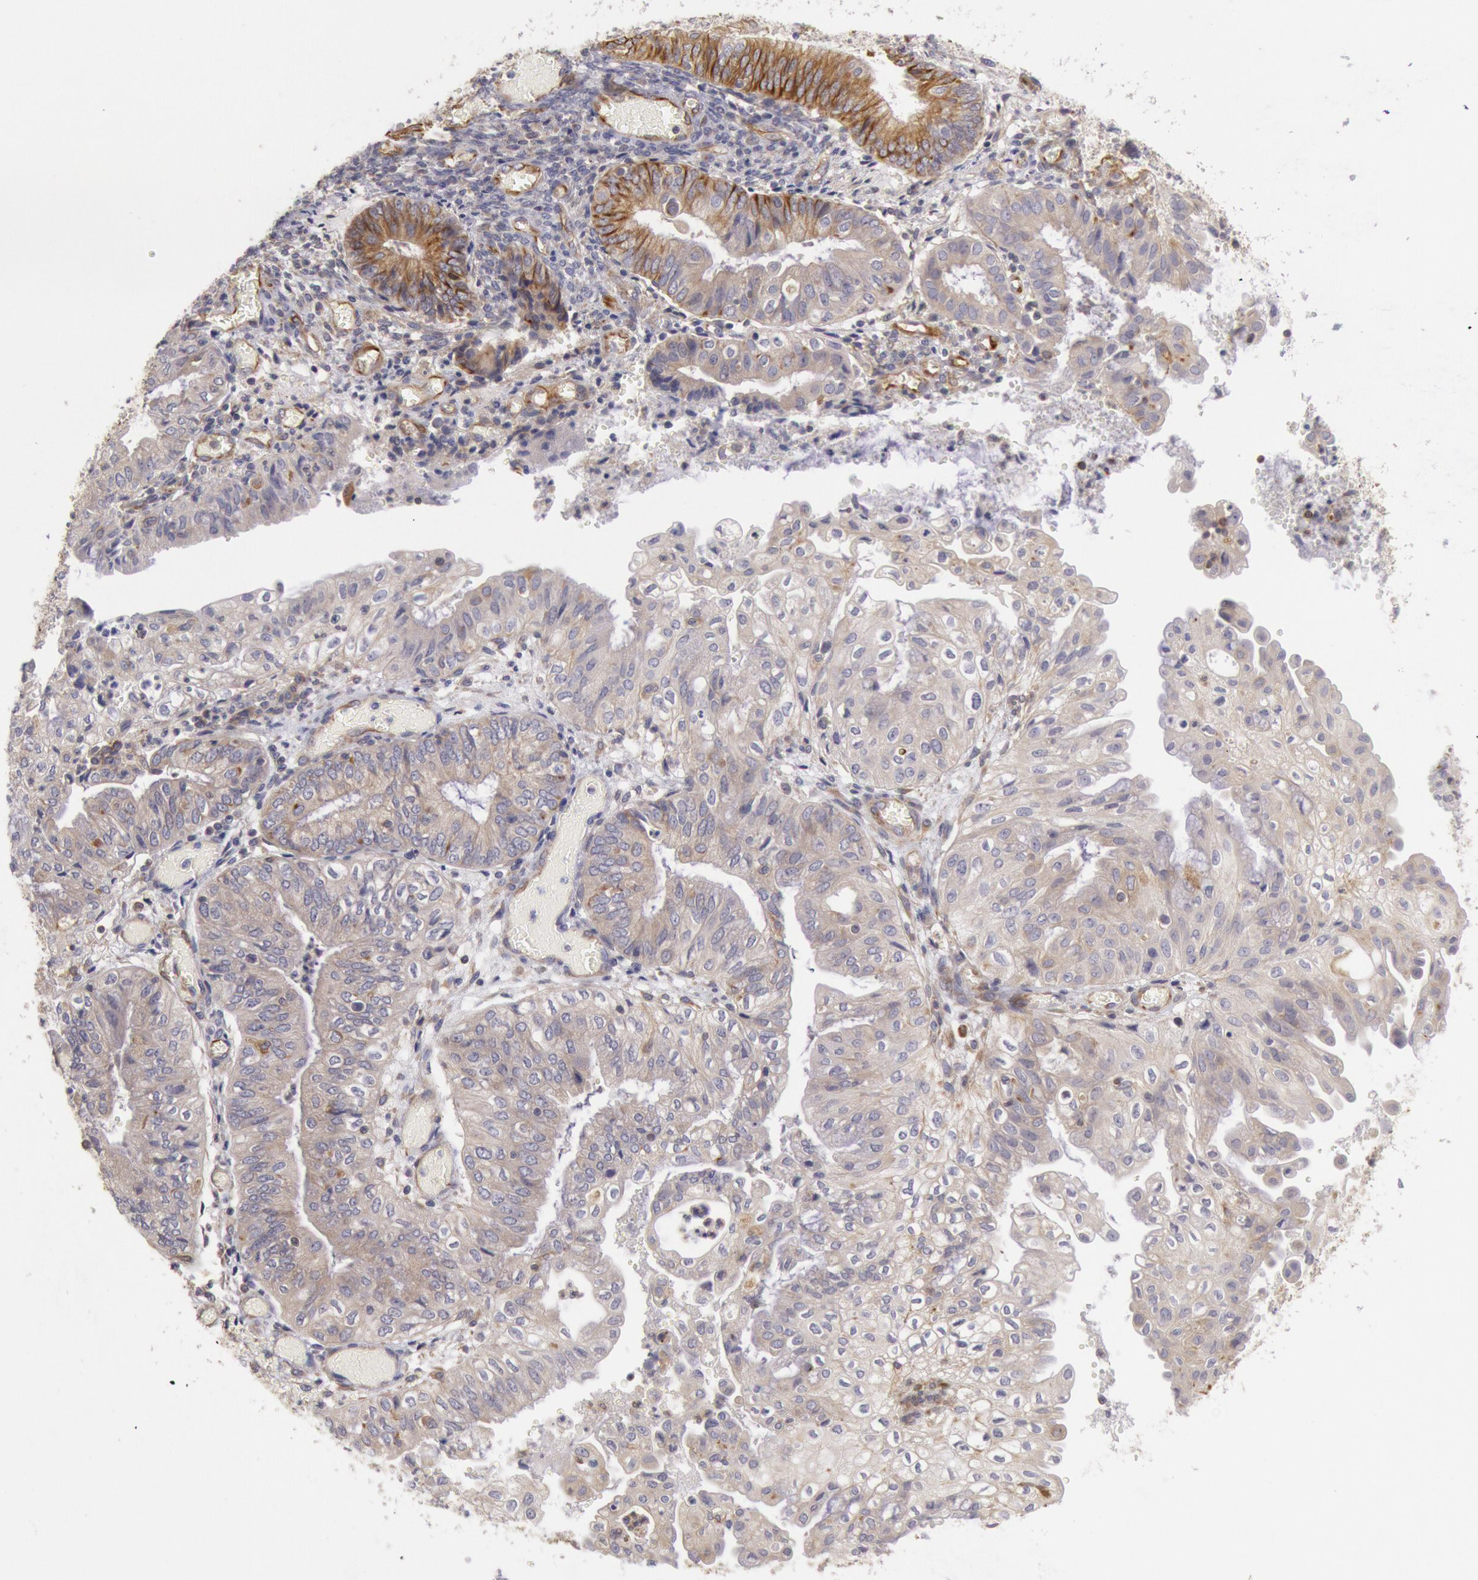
{"staining": {"intensity": "weak", "quantity": ">75%", "location": "cytoplasmic/membranous"}, "tissue": "endometrial cancer", "cell_type": "Tumor cells", "image_type": "cancer", "snomed": [{"axis": "morphology", "description": "Adenocarcinoma, NOS"}, {"axis": "topography", "description": "Endometrium"}], "caption": "IHC photomicrograph of human endometrial cancer (adenocarcinoma) stained for a protein (brown), which displays low levels of weak cytoplasmic/membranous positivity in about >75% of tumor cells.", "gene": "RNF139", "patient": {"sex": "female", "age": 55}}